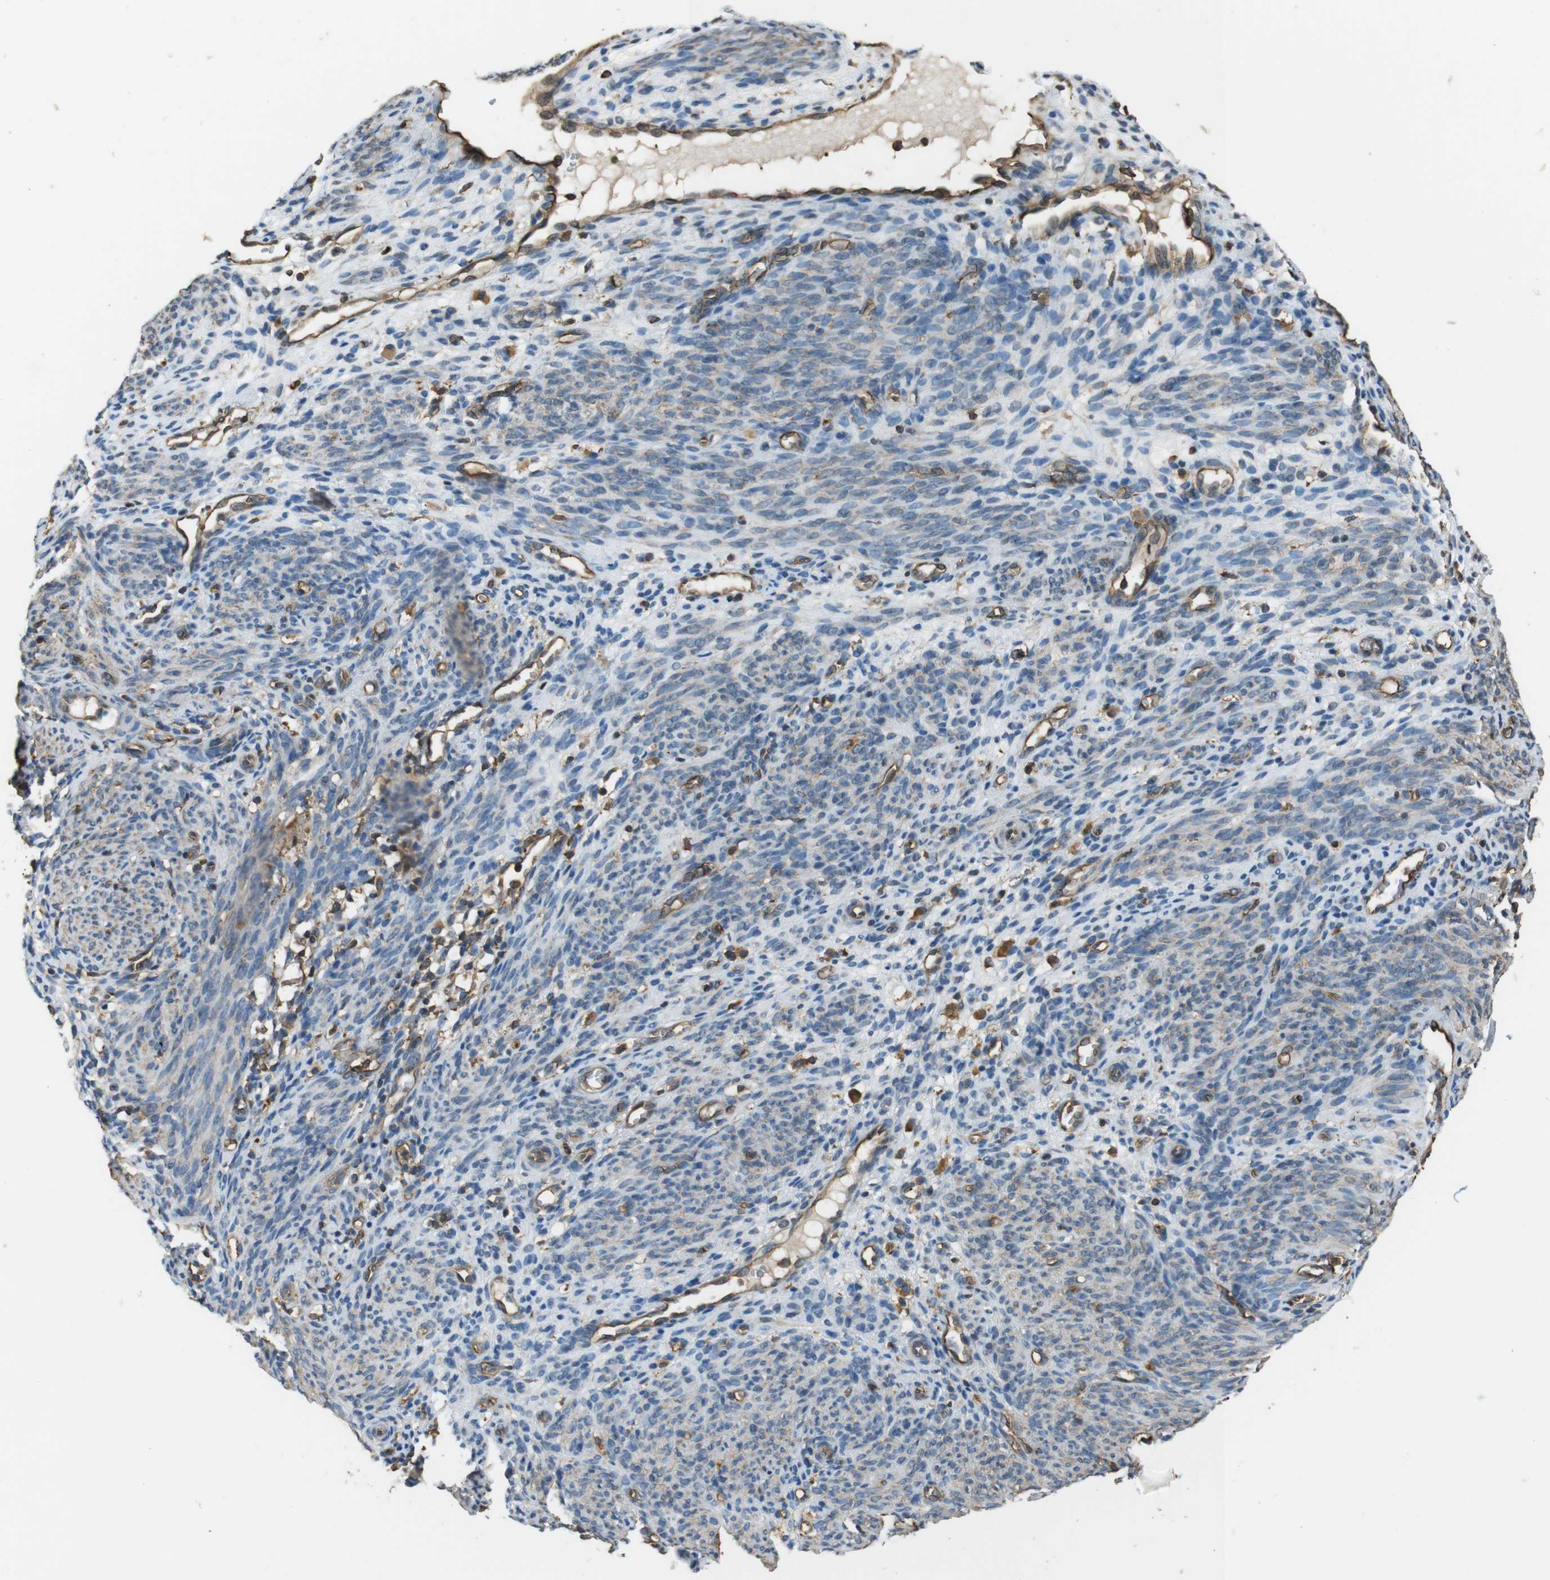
{"staining": {"intensity": "weak", "quantity": "25%-75%", "location": "cytoplasmic/membranous"}, "tissue": "endometrium", "cell_type": "Cells in endometrial stroma", "image_type": "normal", "snomed": [{"axis": "morphology", "description": "Normal tissue, NOS"}, {"axis": "morphology", "description": "Adenocarcinoma, NOS"}, {"axis": "topography", "description": "Endometrium"}, {"axis": "topography", "description": "Ovary"}], "caption": "A brown stain shows weak cytoplasmic/membranous staining of a protein in cells in endometrial stroma of unremarkable endometrium. (Brightfield microscopy of DAB IHC at high magnification).", "gene": "FCAR", "patient": {"sex": "female", "age": 68}}